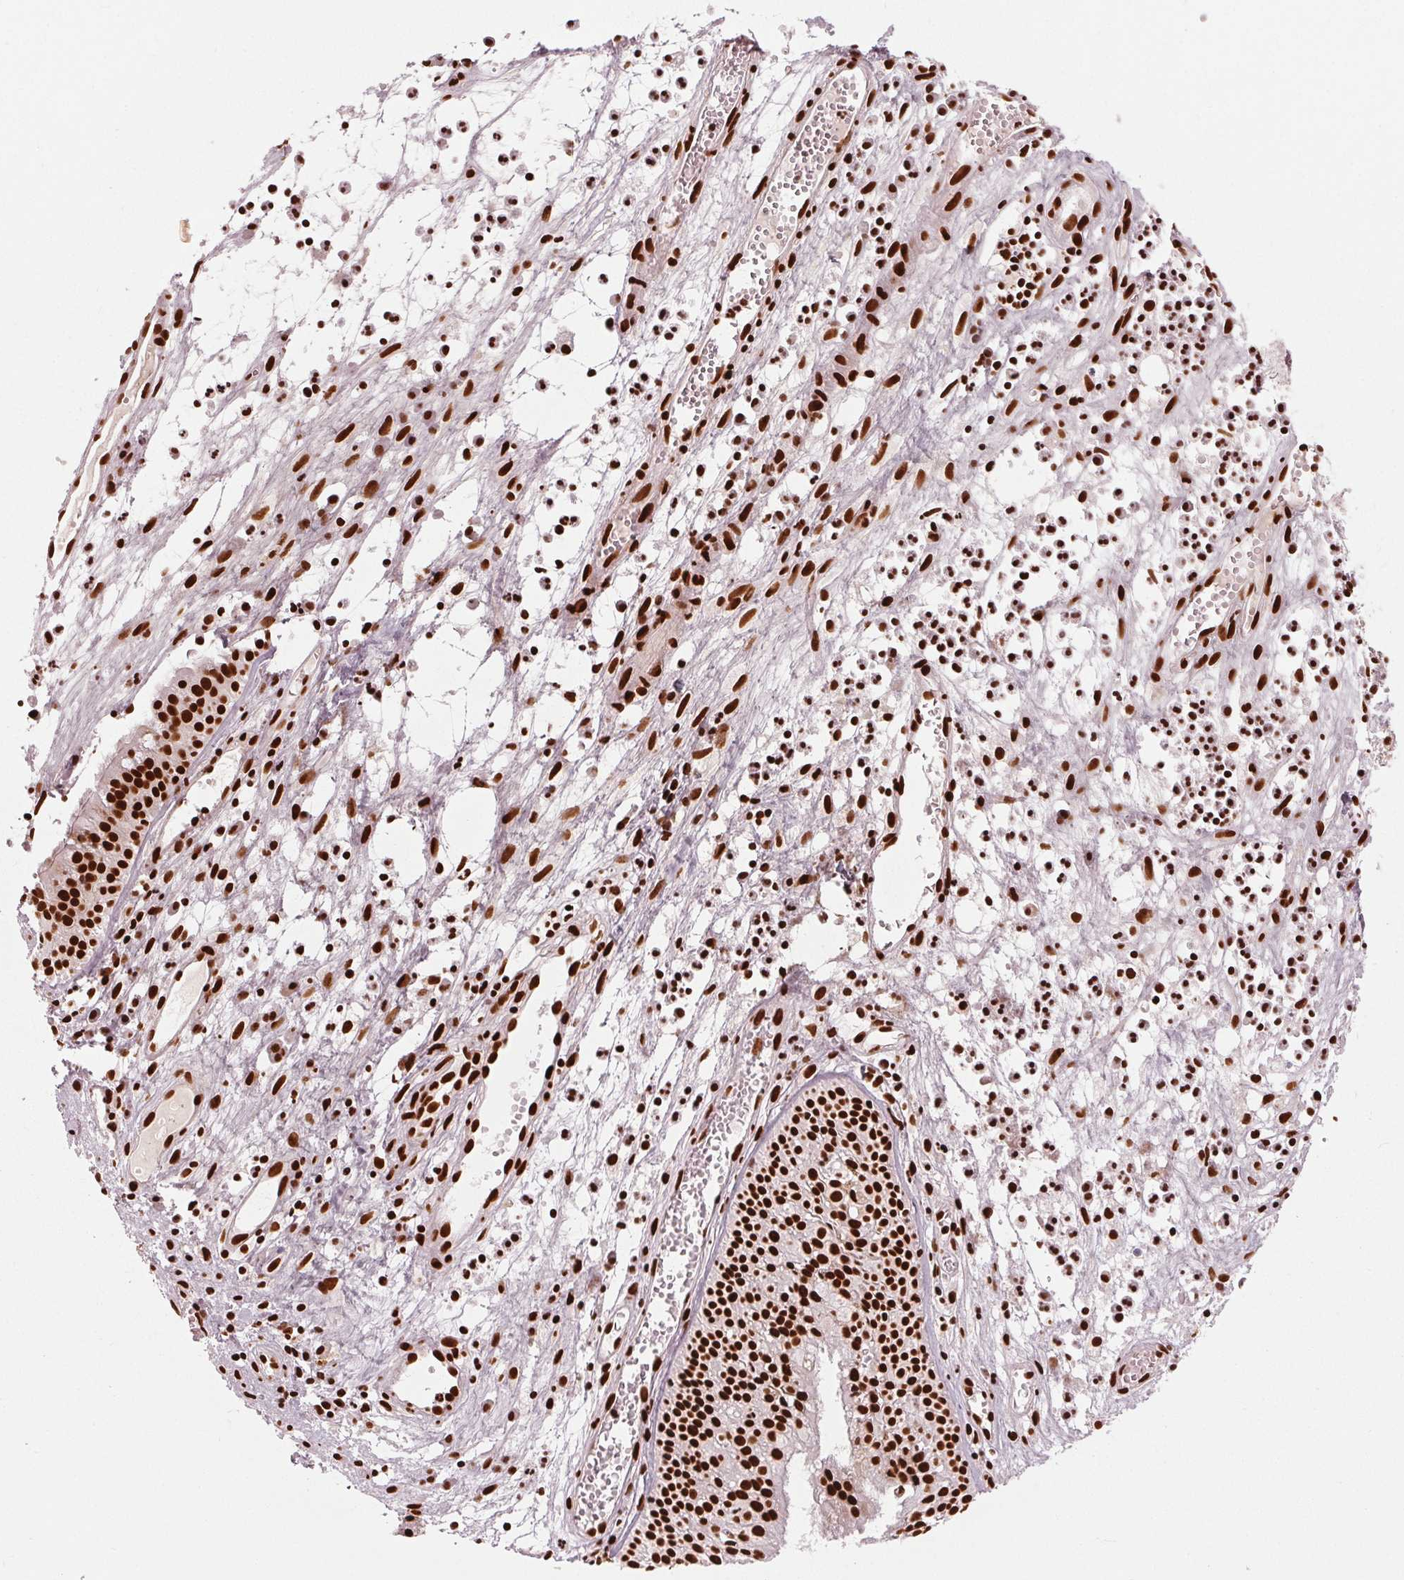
{"staining": {"intensity": "strong", "quantity": ">75%", "location": "nuclear"}, "tissue": "nasopharynx", "cell_type": "Respiratory epithelial cells", "image_type": "normal", "snomed": [{"axis": "morphology", "description": "Normal tissue, NOS"}, {"axis": "topography", "description": "Nasopharynx"}], "caption": "Nasopharynx stained for a protein (brown) displays strong nuclear positive staining in about >75% of respiratory epithelial cells.", "gene": "BRD4", "patient": {"sex": "male", "age": 31}}